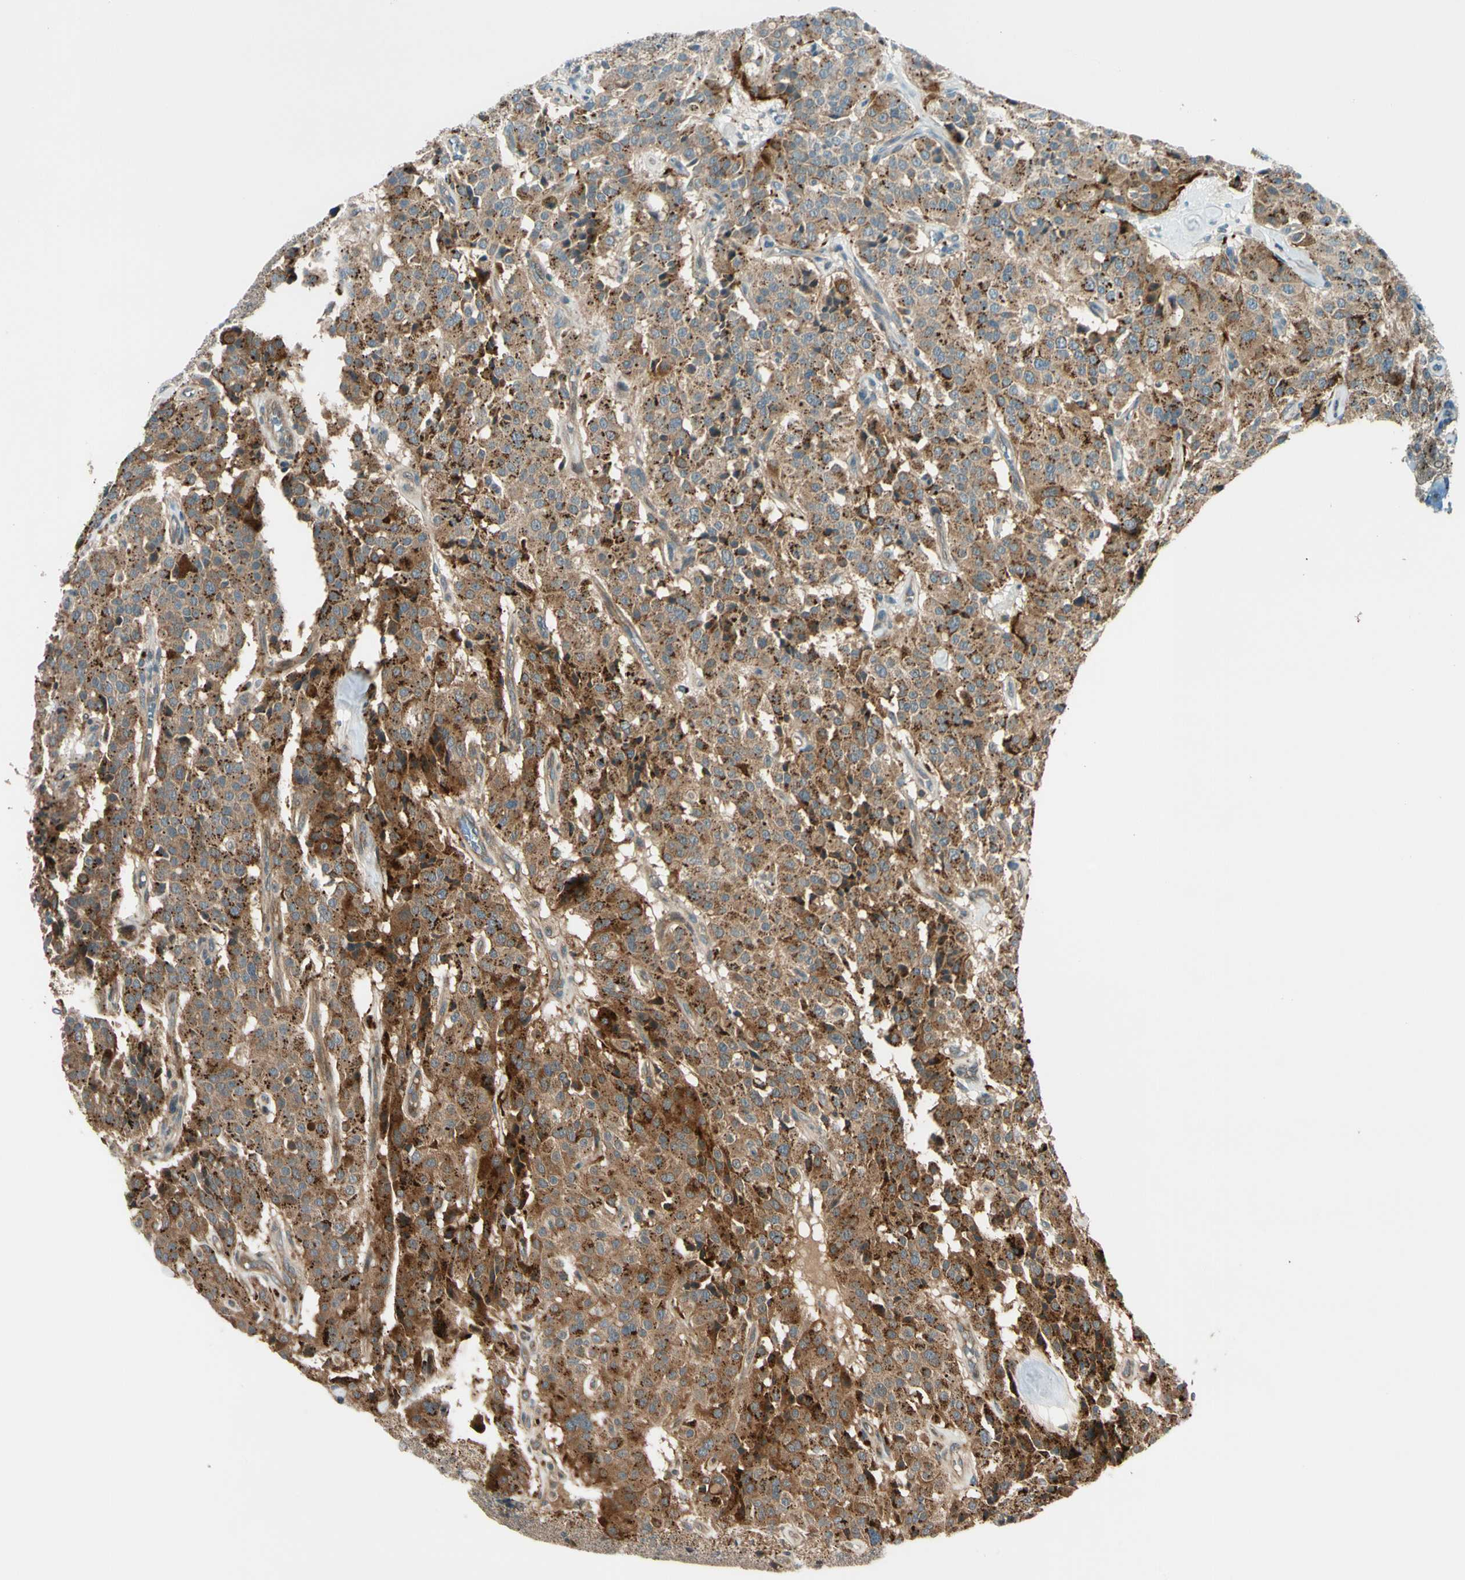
{"staining": {"intensity": "strong", "quantity": ">75%", "location": "cytoplasmic/membranous"}, "tissue": "carcinoid", "cell_type": "Tumor cells", "image_type": "cancer", "snomed": [{"axis": "morphology", "description": "Carcinoid, malignant, NOS"}, {"axis": "topography", "description": "Lung"}], "caption": "IHC of carcinoid exhibits high levels of strong cytoplasmic/membranous expression in approximately >75% of tumor cells. (DAB IHC, brown staining for protein, blue staining for nuclei).", "gene": "ACVR1C", "patient": {"sex": "male", "age": 30}}